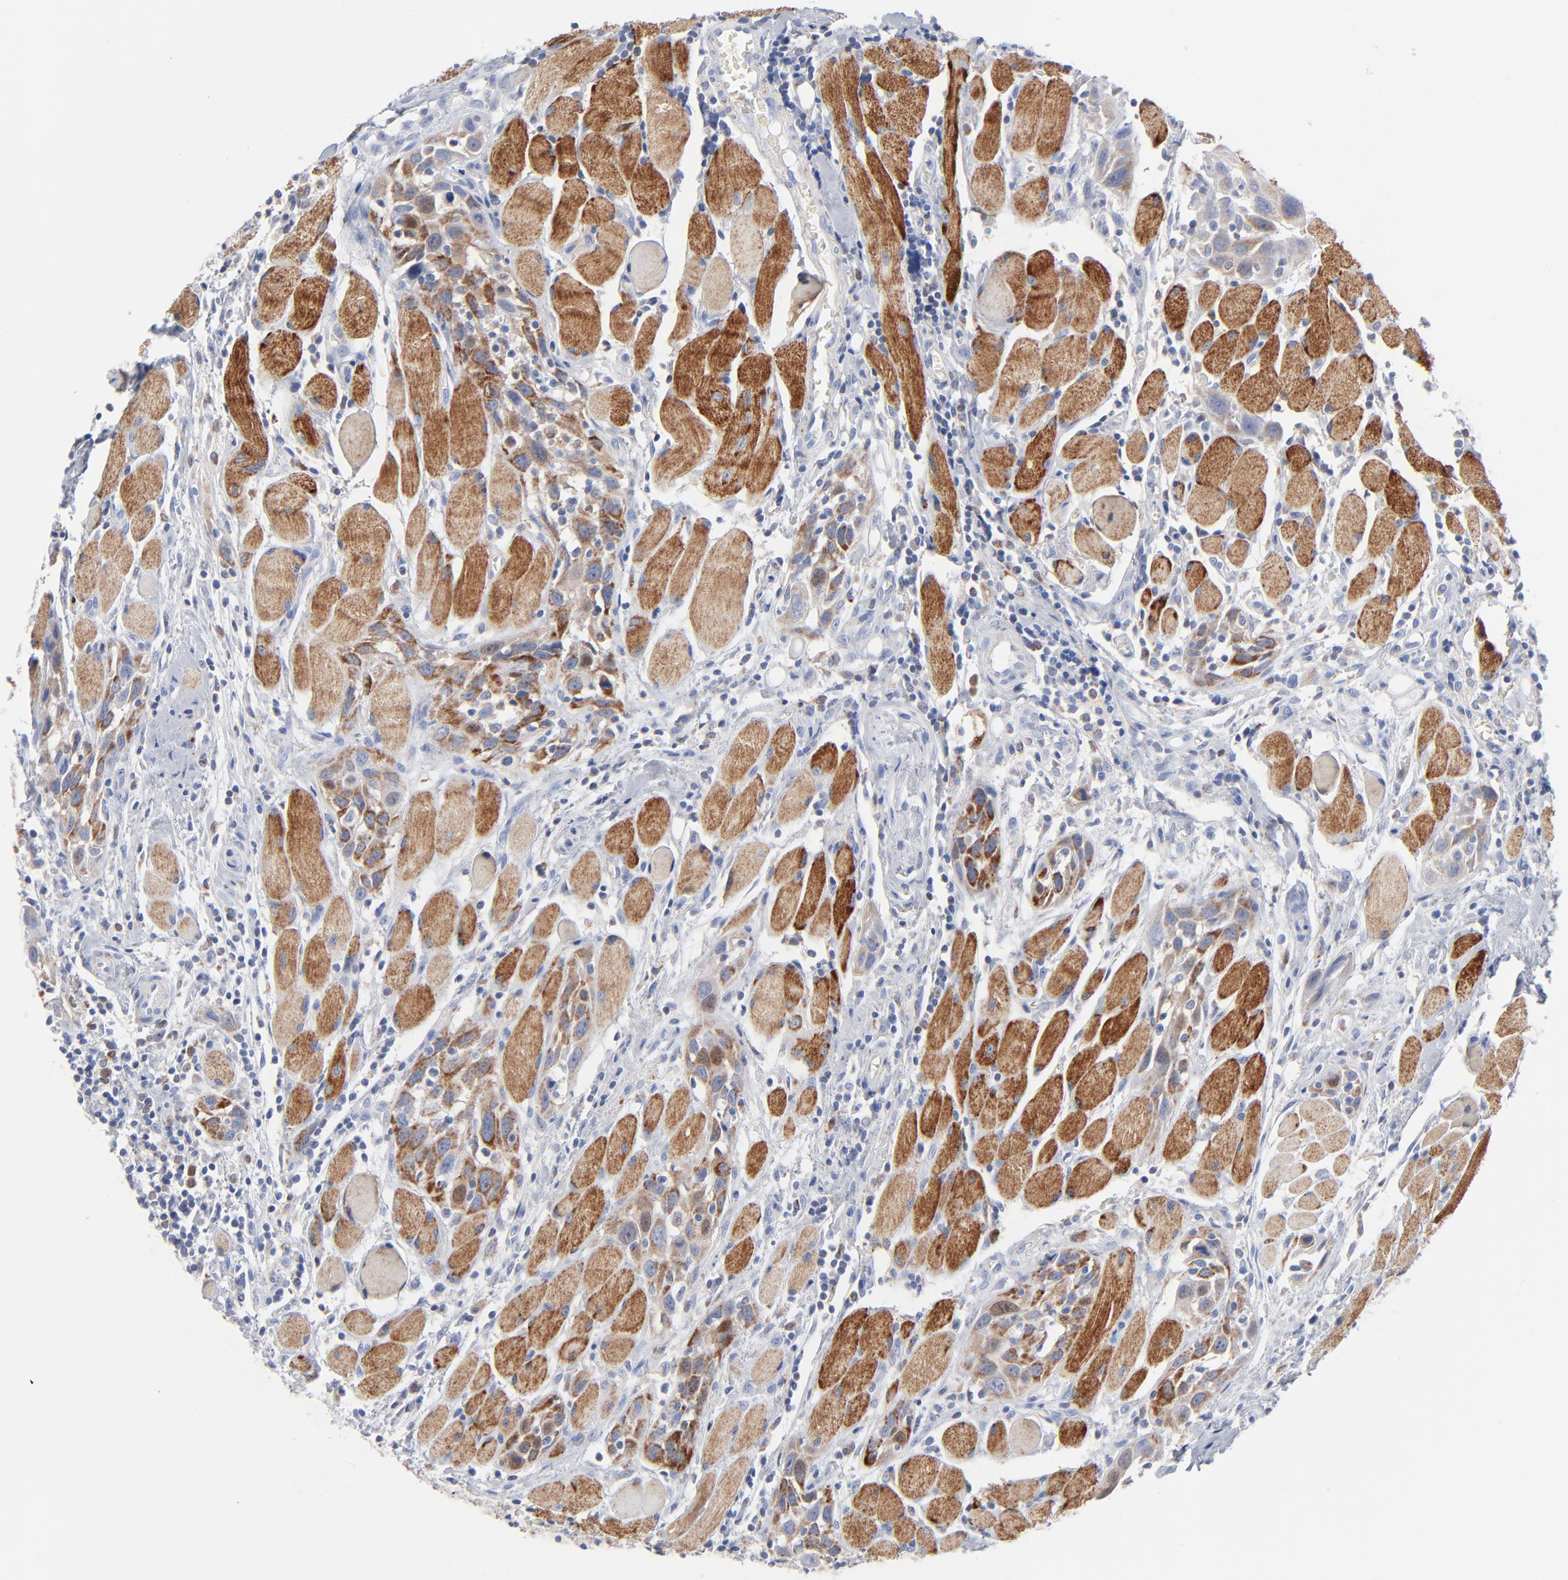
{"staining": {"intensity": "moderate", "quantity": ">75%", "location": "cytoplasmic/membranous"}, "tissue": "head and neck cancer", "cell_type": "Tumor cells", "image_type": "cancer", "snomed": [{"axis": "morphology", "description": "Squamous cell carcinoma, NOS"}, {"axis": "topography", "description": "Oral tissue"}, {"axis": "topography", "description": "Head-Neck"}], "caption": "The micrograph shows a brown stain indicating the presence of a protein in the cytoplasmic/membranous of tumor cells in head and neck squamous cell carcinoma.", "gene": "CHCHD10", "patient": {"sex": "female", "age": 50}}